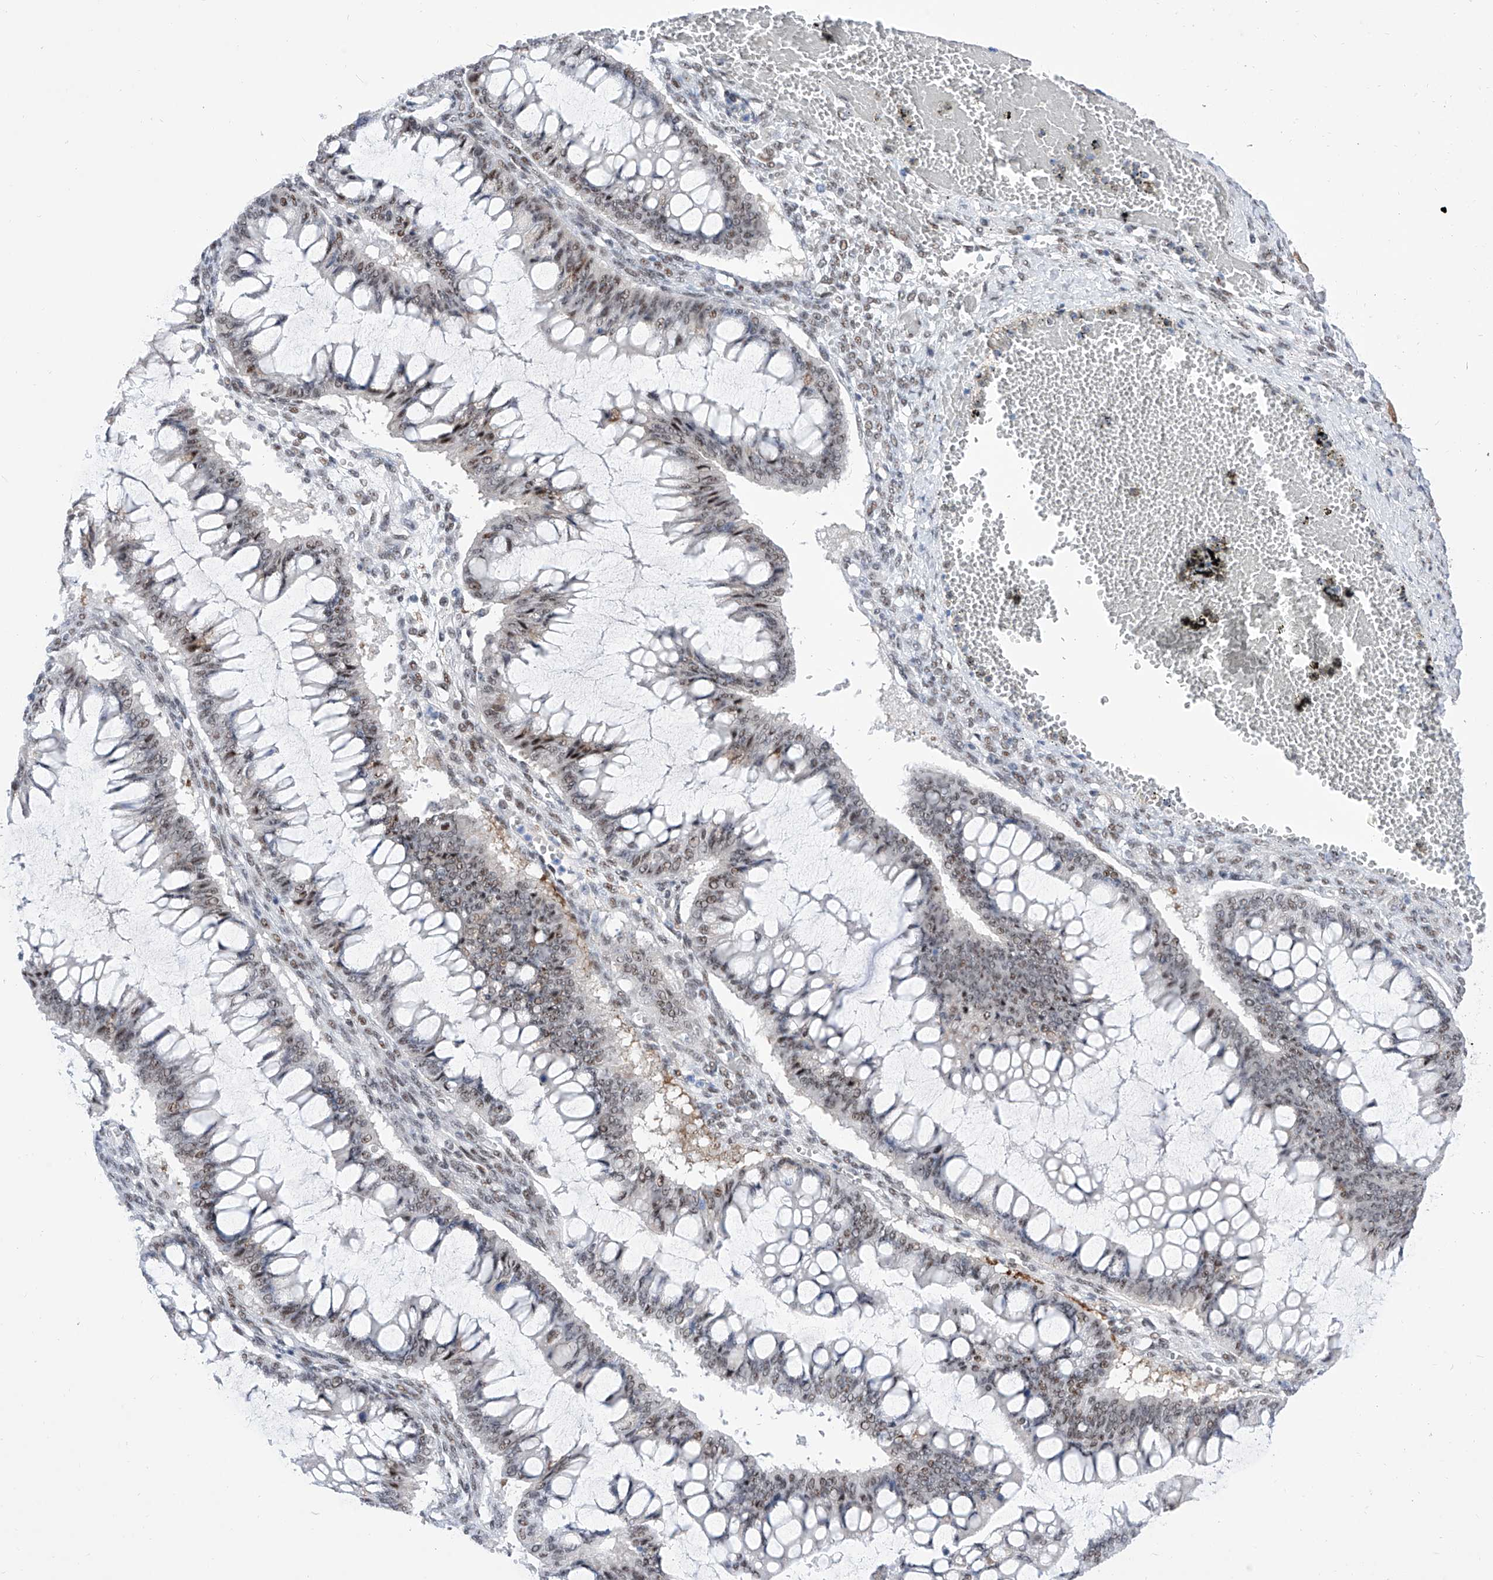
{"staining": {"intensity": "moderate", "quantity": "25%-75%", "location": "nuclear"}, "tissue": "ovarian cancer", "cell_type": "Tumor cells", "image_type": "cancer", "snomed": [{"axis": "morphology", "description": "Cystadenocarcinoma, mucinous, NOS"}, {"axis": "topography", "description": "Ovary"}], "caption": "Human mucinous cystadenocarcinoma (ovarian) stained for a protein (brown) shows moderate nuclear positive staining in approximately 25%-75% of tumor cells.", "gene": "ATN1", "patient": {"sex": "female", "age": 73}}